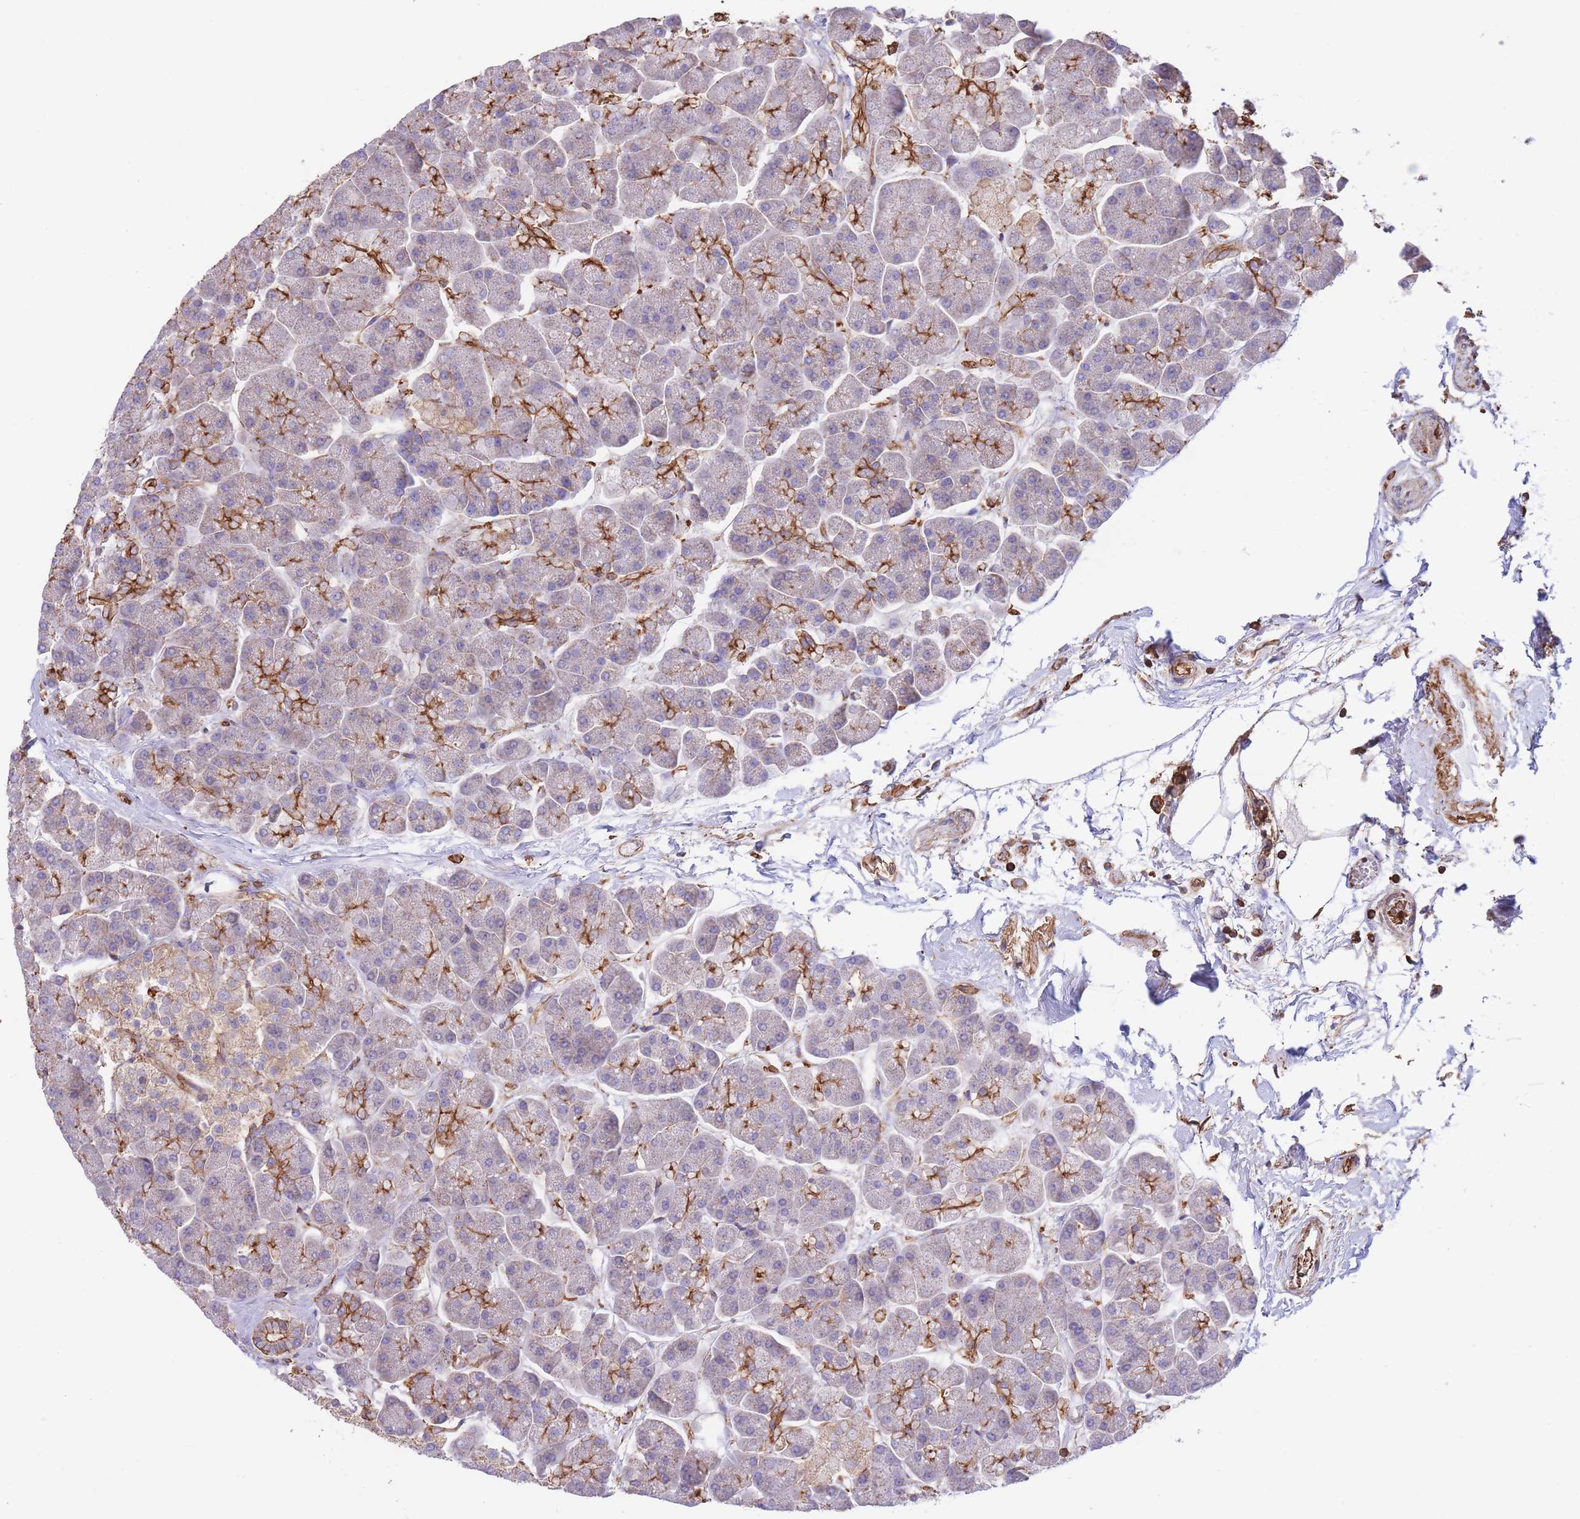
{"staining": {"intensity": "strong", "quantity": "<25%", "location": "cytoplasmic/membranous"}, "tissue": "pancreas", "cell_type": "Exocrine glandular cells", "image_type": "normal", "snomed": [{"axis": "morphology", "description": "Normal tissue, NOS"}, {"axis": "topography", "description": "Pancreas"}, {"axis": "topography", "description": "Peripheral nerve tissue"}], "caption": "Exocrine glandular cells display strong cytoplasmic/membranous positivity in approximately <25% of cells in normal pancreas.", "gene": "LRRN4CL", "patient": {"sex": "male", "age": 54}}